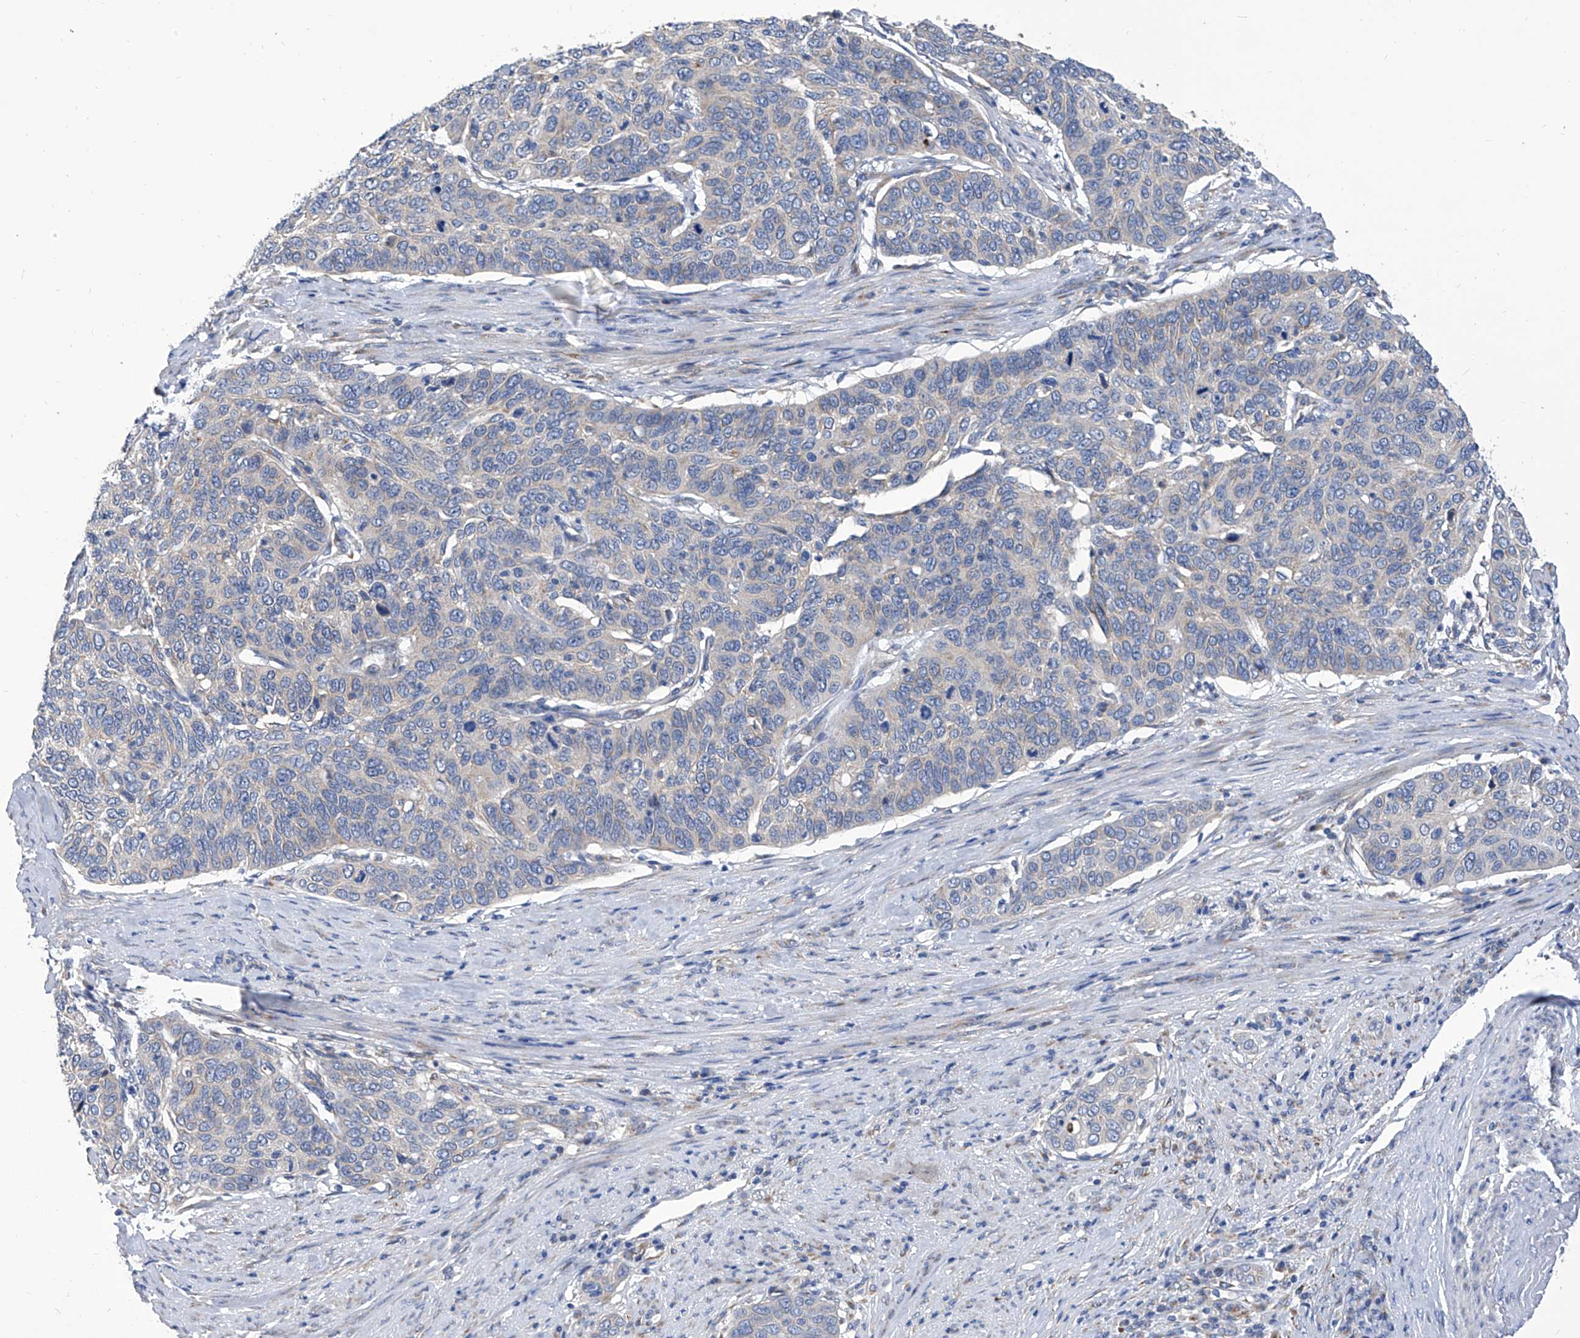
{"staining": {"intensity": "negative", "quantity": "none", "location": "none"}, "tissue": "cervical cancer", "cell_type": "Tumor cells", "image_type": "cancer", "snomed": [{"axis": "morphology", "description": "Squamous cell carcinoma, NOS"}, {"axis": "topography", "description": "Cervix"}], "caption": "Tumor cells are negative for brown protein staining in squamous cell carcinoma (cervical).", "gene": "TJAP1", "patient": {"sex": "female", "age": 60}}